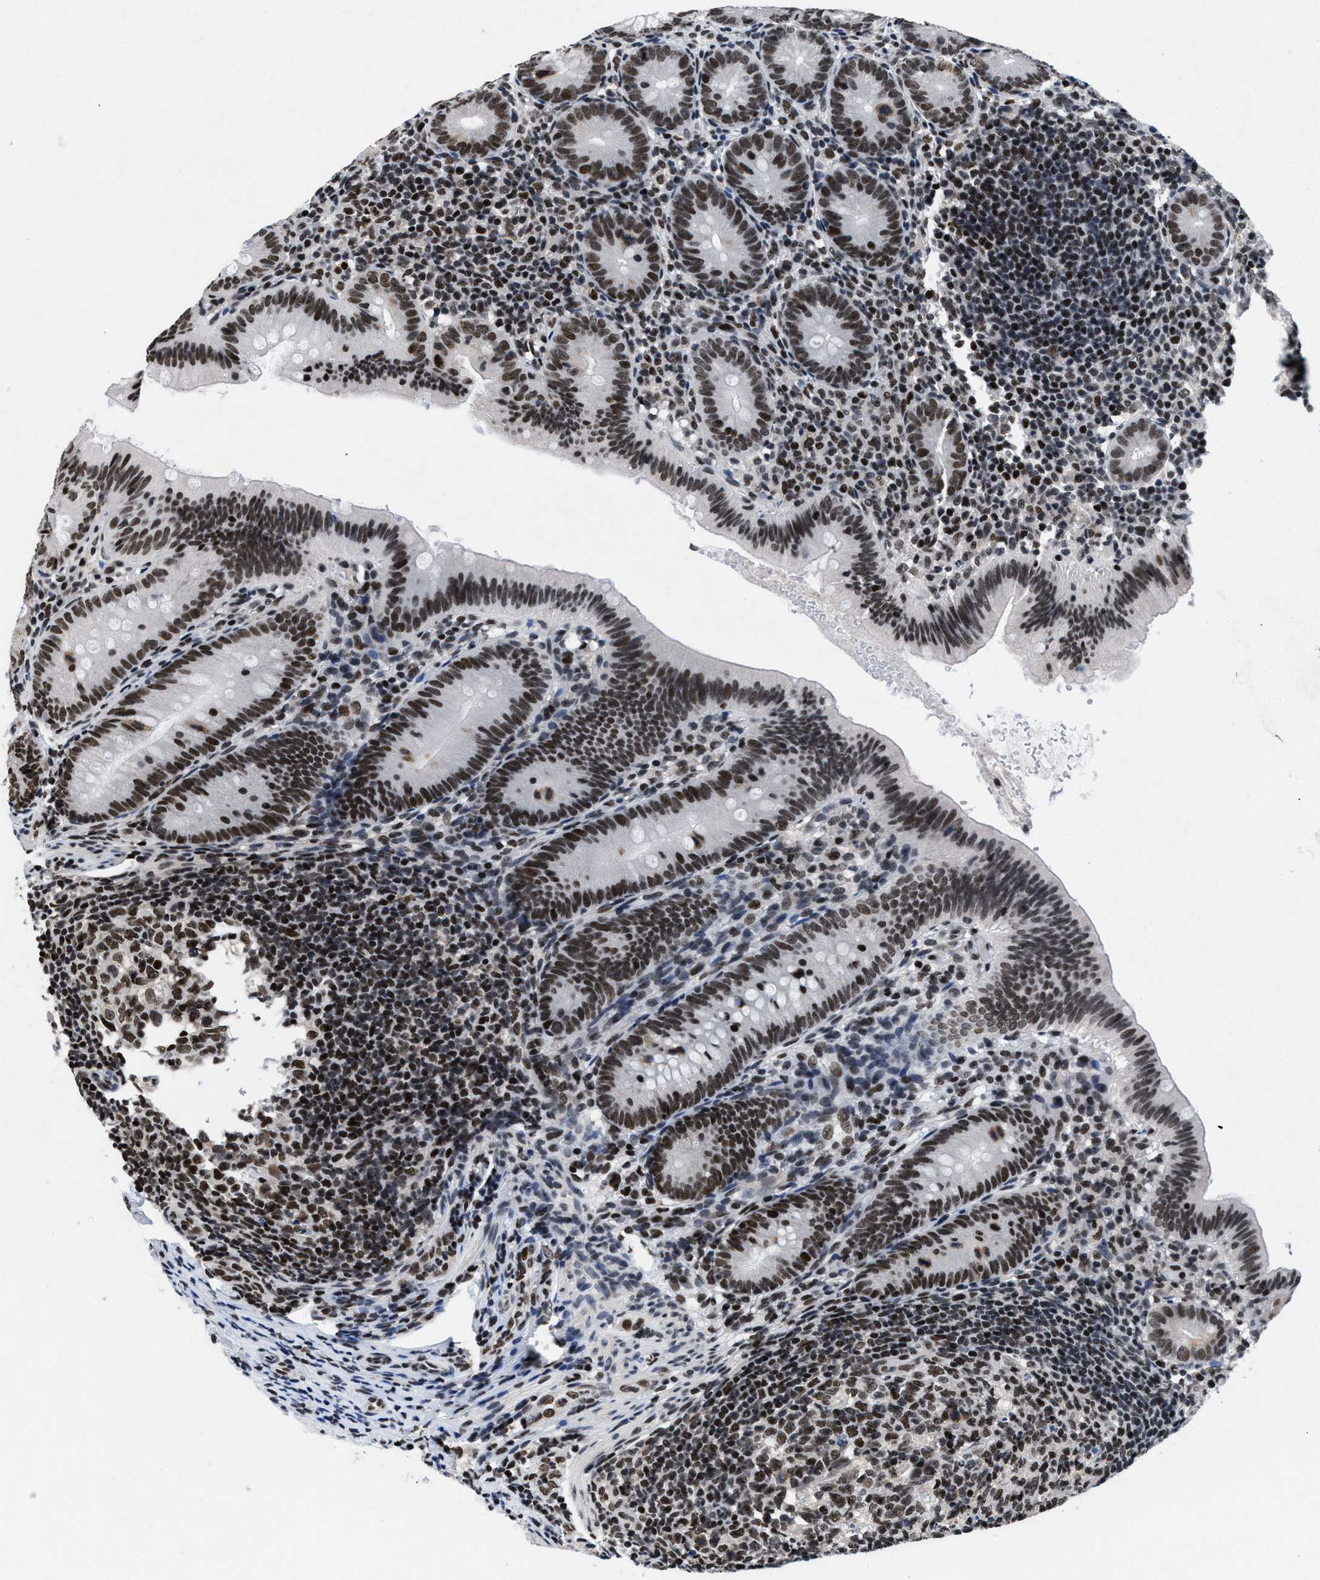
{"staining": {"intensity": "strong", "quantity": ">75%", "location": "nuclear"}, "tissue": "appendix", "cell_type": "Glandular cells", "image_type": "normal", "snomed": [{"axis": "morphology", "description": "Normal tissue, NOS"}, {"axis": "topography", "description": "Appendix"}], "caption": "IHC staining of normal appendix, which displays high levels of strong nuclear staining in about >75% of glandular cells indicating strong nuclear protein expression. The staining was performed using DAB (3,3'-diaminobenzidine) (brown) for protein detection and nuclei were counterstained in hematoxylin (blue).", "gene": "WDR81", "patient": {"sex": "male", "age": 1}}